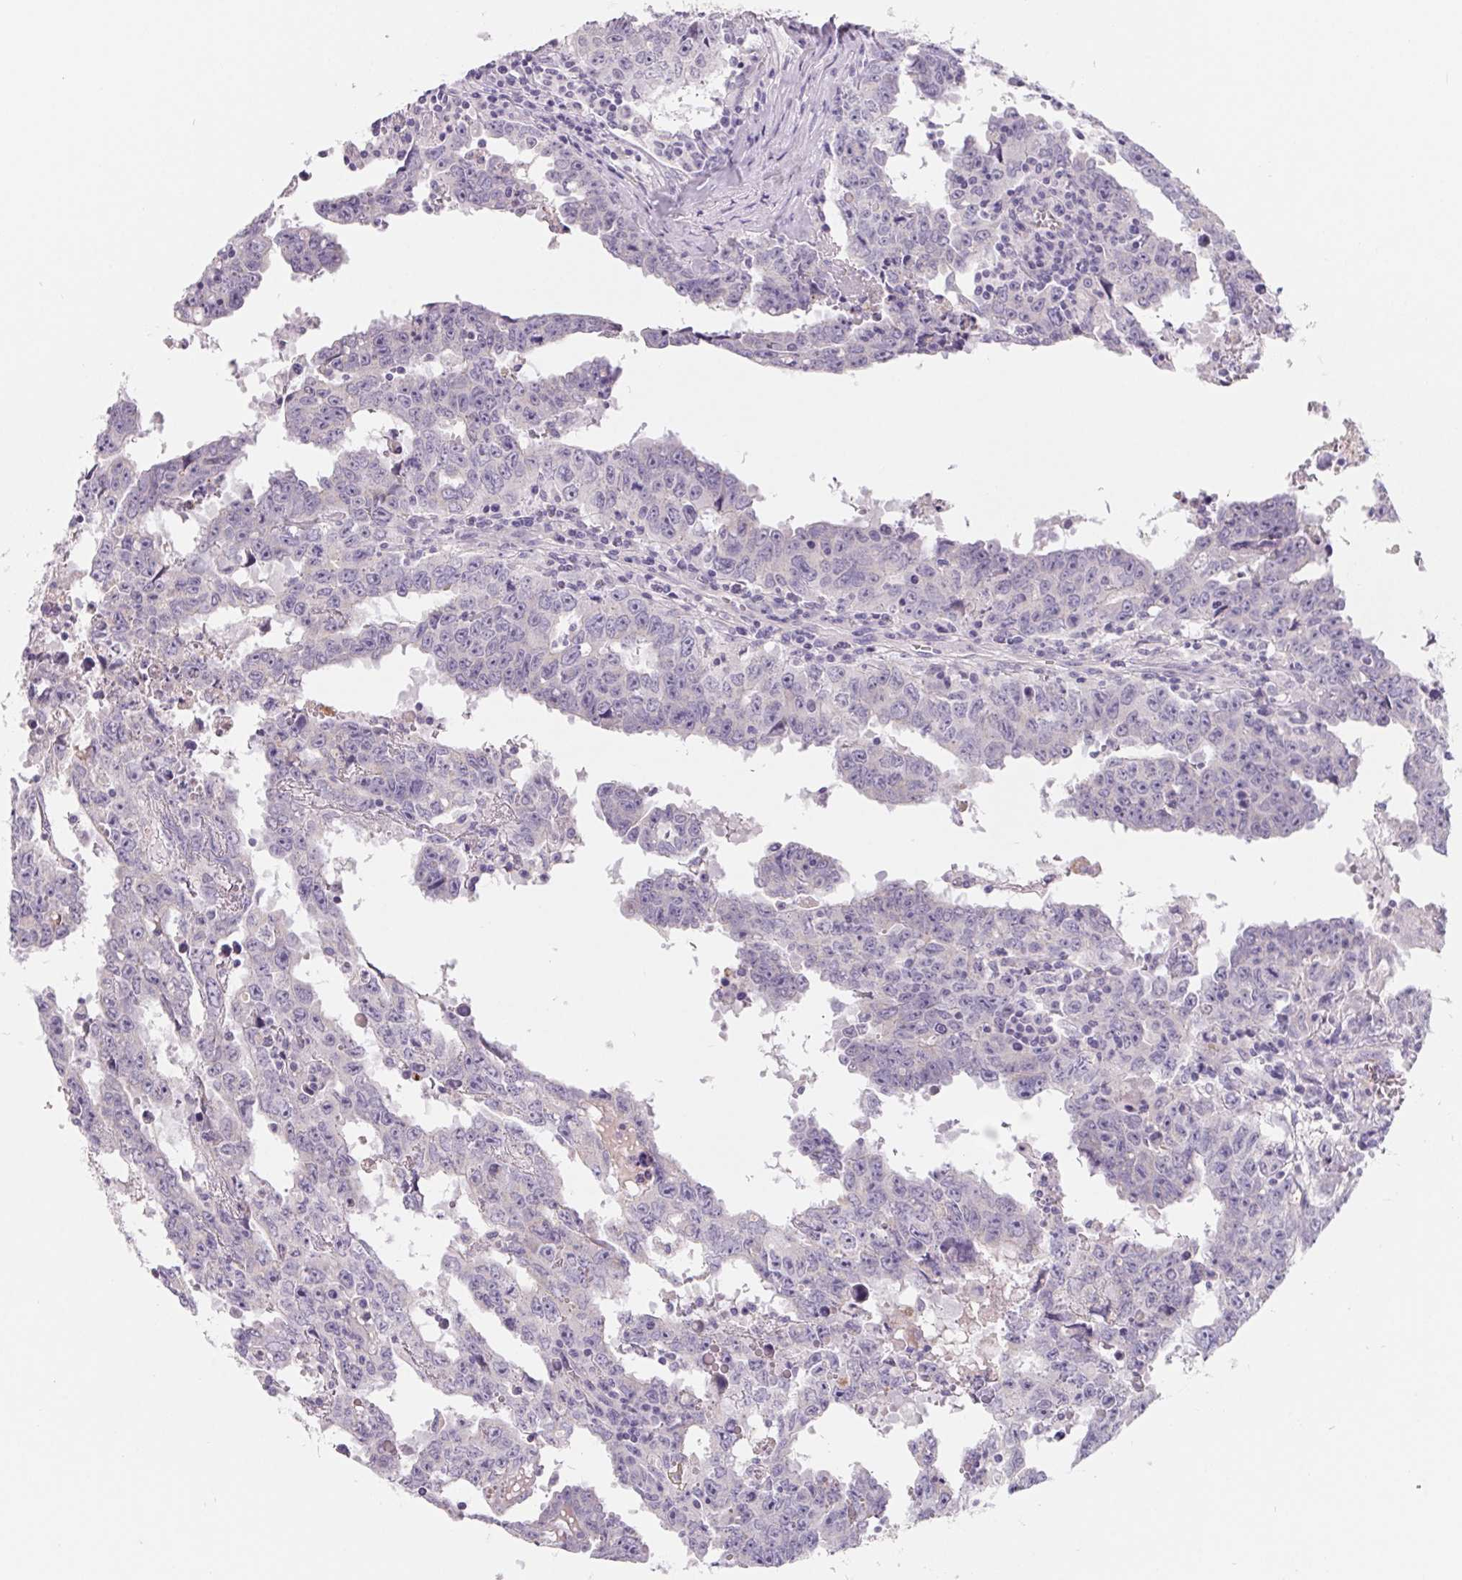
{"staining": {"intensity": "negative", "quantity": "none", "location": "none"}, "tissue": "testis cancer", "cell_type": "Tumor cells", "image_type": "cancer", "snomed": [{"axis": "morphology", "description": "Carcinoma, Embryonal, NOS"}, {"axis": "topography", "description": "Testis"}], "caption": "Tumor cells are negative for brown protein staining in embryonal carcinoma (testis).", "gene": "LPA", "patient": {"sex": "male", "age": 22}}